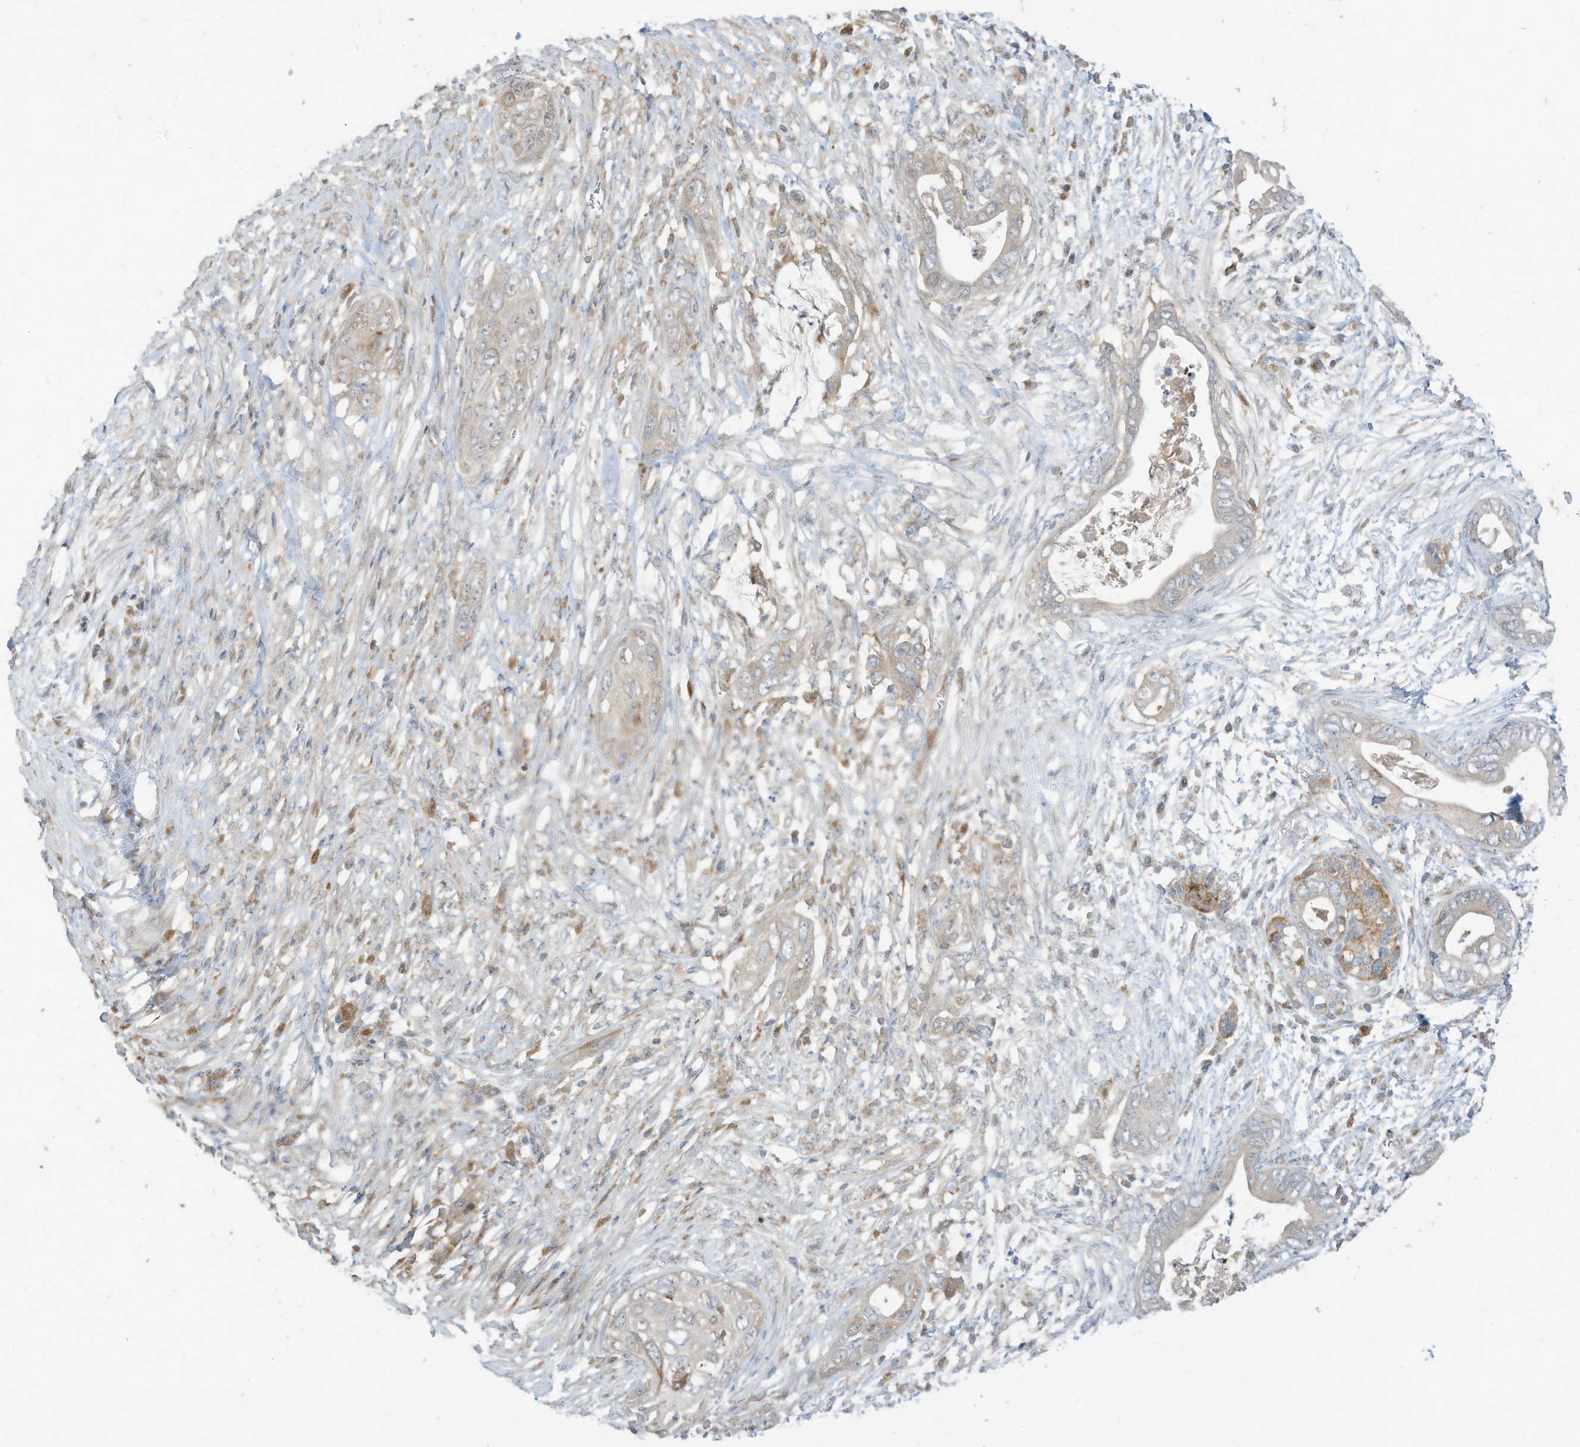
{"staining": {"intensity": "weak", "quantity": "25%-75%", "location": "cytoplasmic/membranous"}, "tissue": "pancreatic cancer", "cell_type": "Tumor cells", "image_type": "cancer", "snomed": [{"axis": "morphology", "description": "Adenocarcinoma, NOS"}, {"axis": "topography", "description": "Pancreas"}], "caption": "This image reveals immunohistochemistry (IHC) staining of human pancreatic adenocarcinoma, with low weak cytoplasmic/membranous positivity in about 25%-75% of tumor cells.", "gene": "DZIP3", "patient": {"sex": "male", "age": 75}}